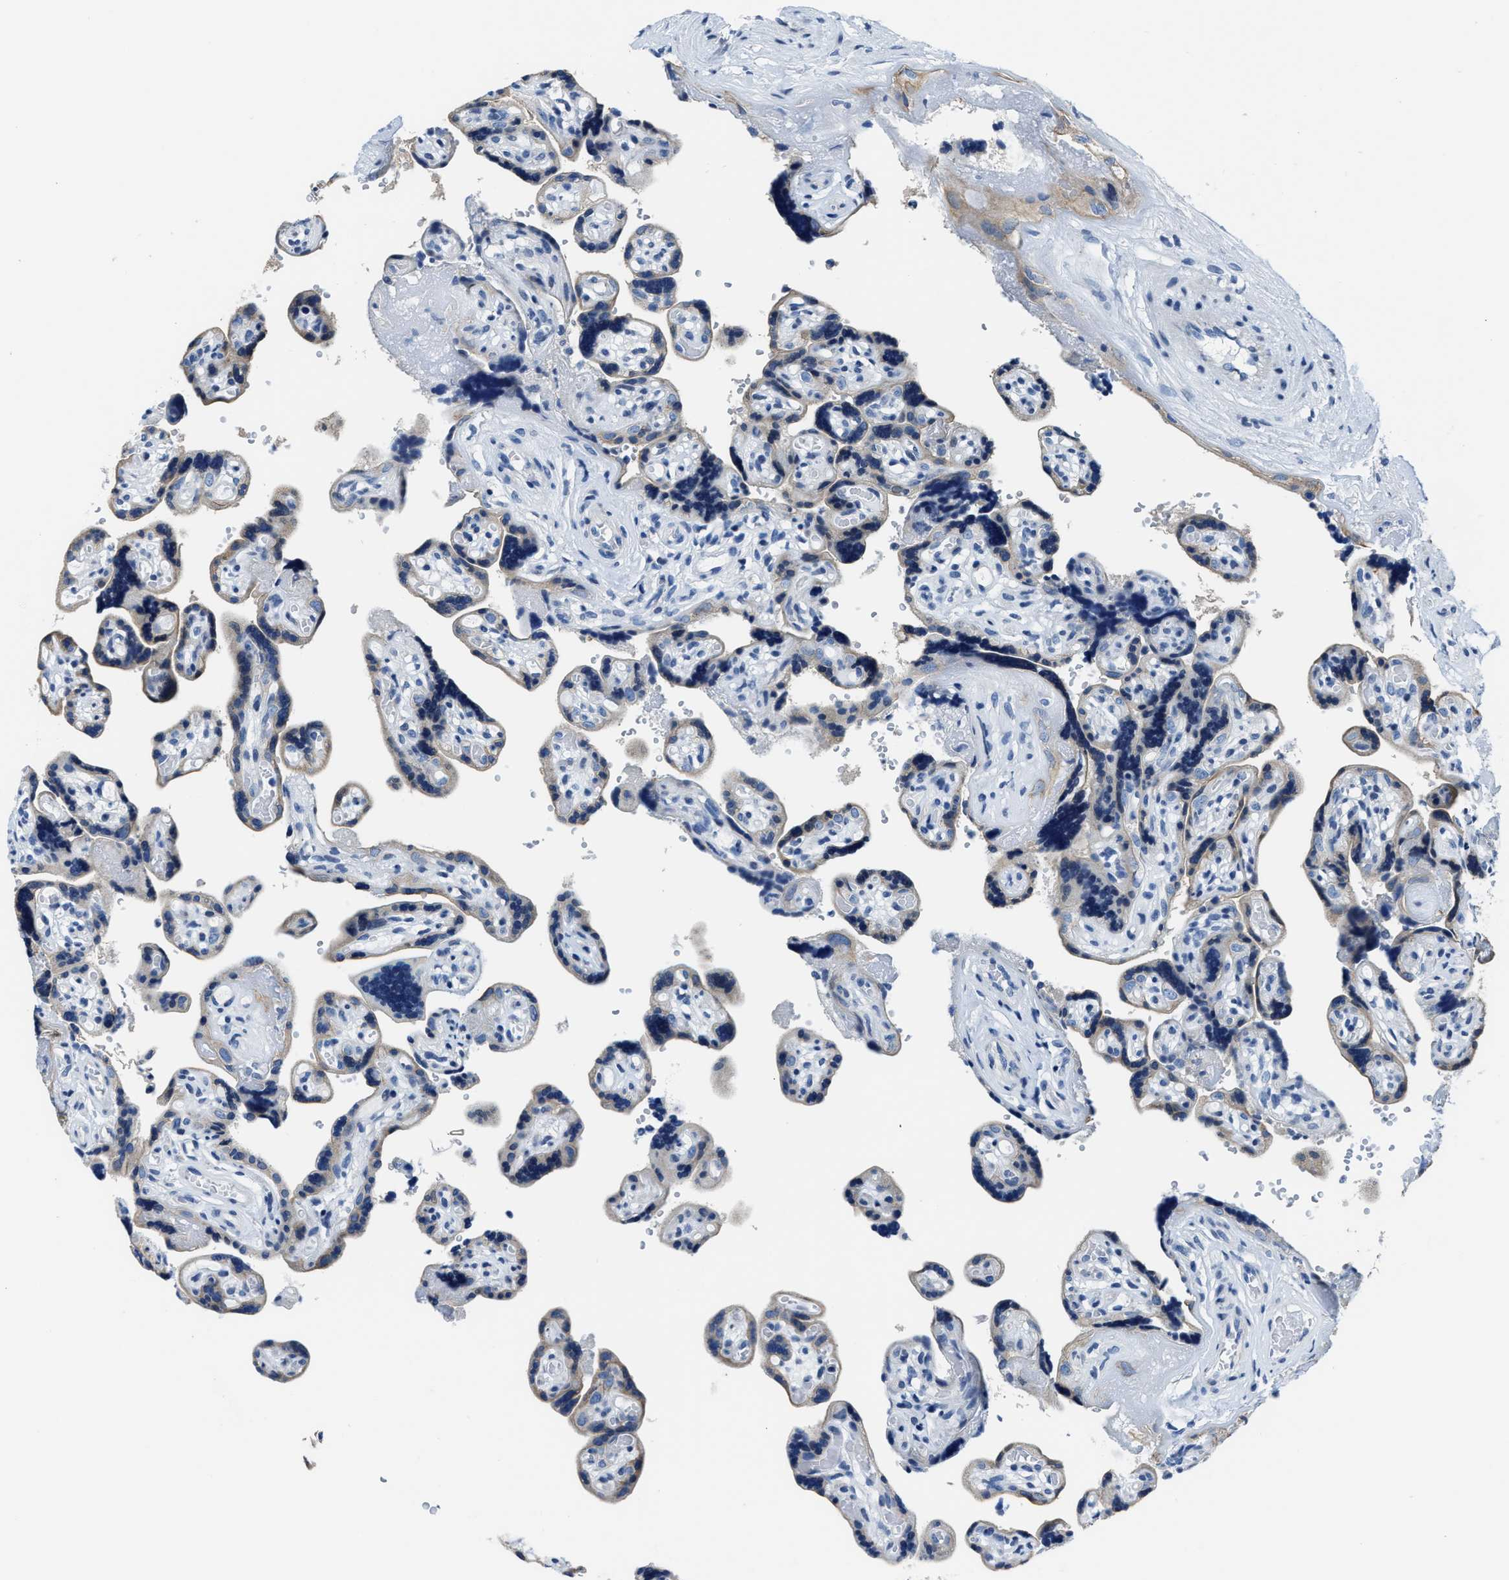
{"staining": {"intensity": "weak", "quantity": "<25%", "location": "cytoplasmic/membranous"}, "tissue": "placenta", "cell_type": "Trophoblastic cells", "image_type": "normal", "snomed": [{"axis": "morphology", "description": "Normal tissue, NOS"}, {"axis": "topography", "description": "Placenta"}], "caption": "Histopathology image shows no significant protein staining in trophoblastic cells of benign placenta.", "gene": "ASZ1", "patient": {"sex": "female", "age": 30}}